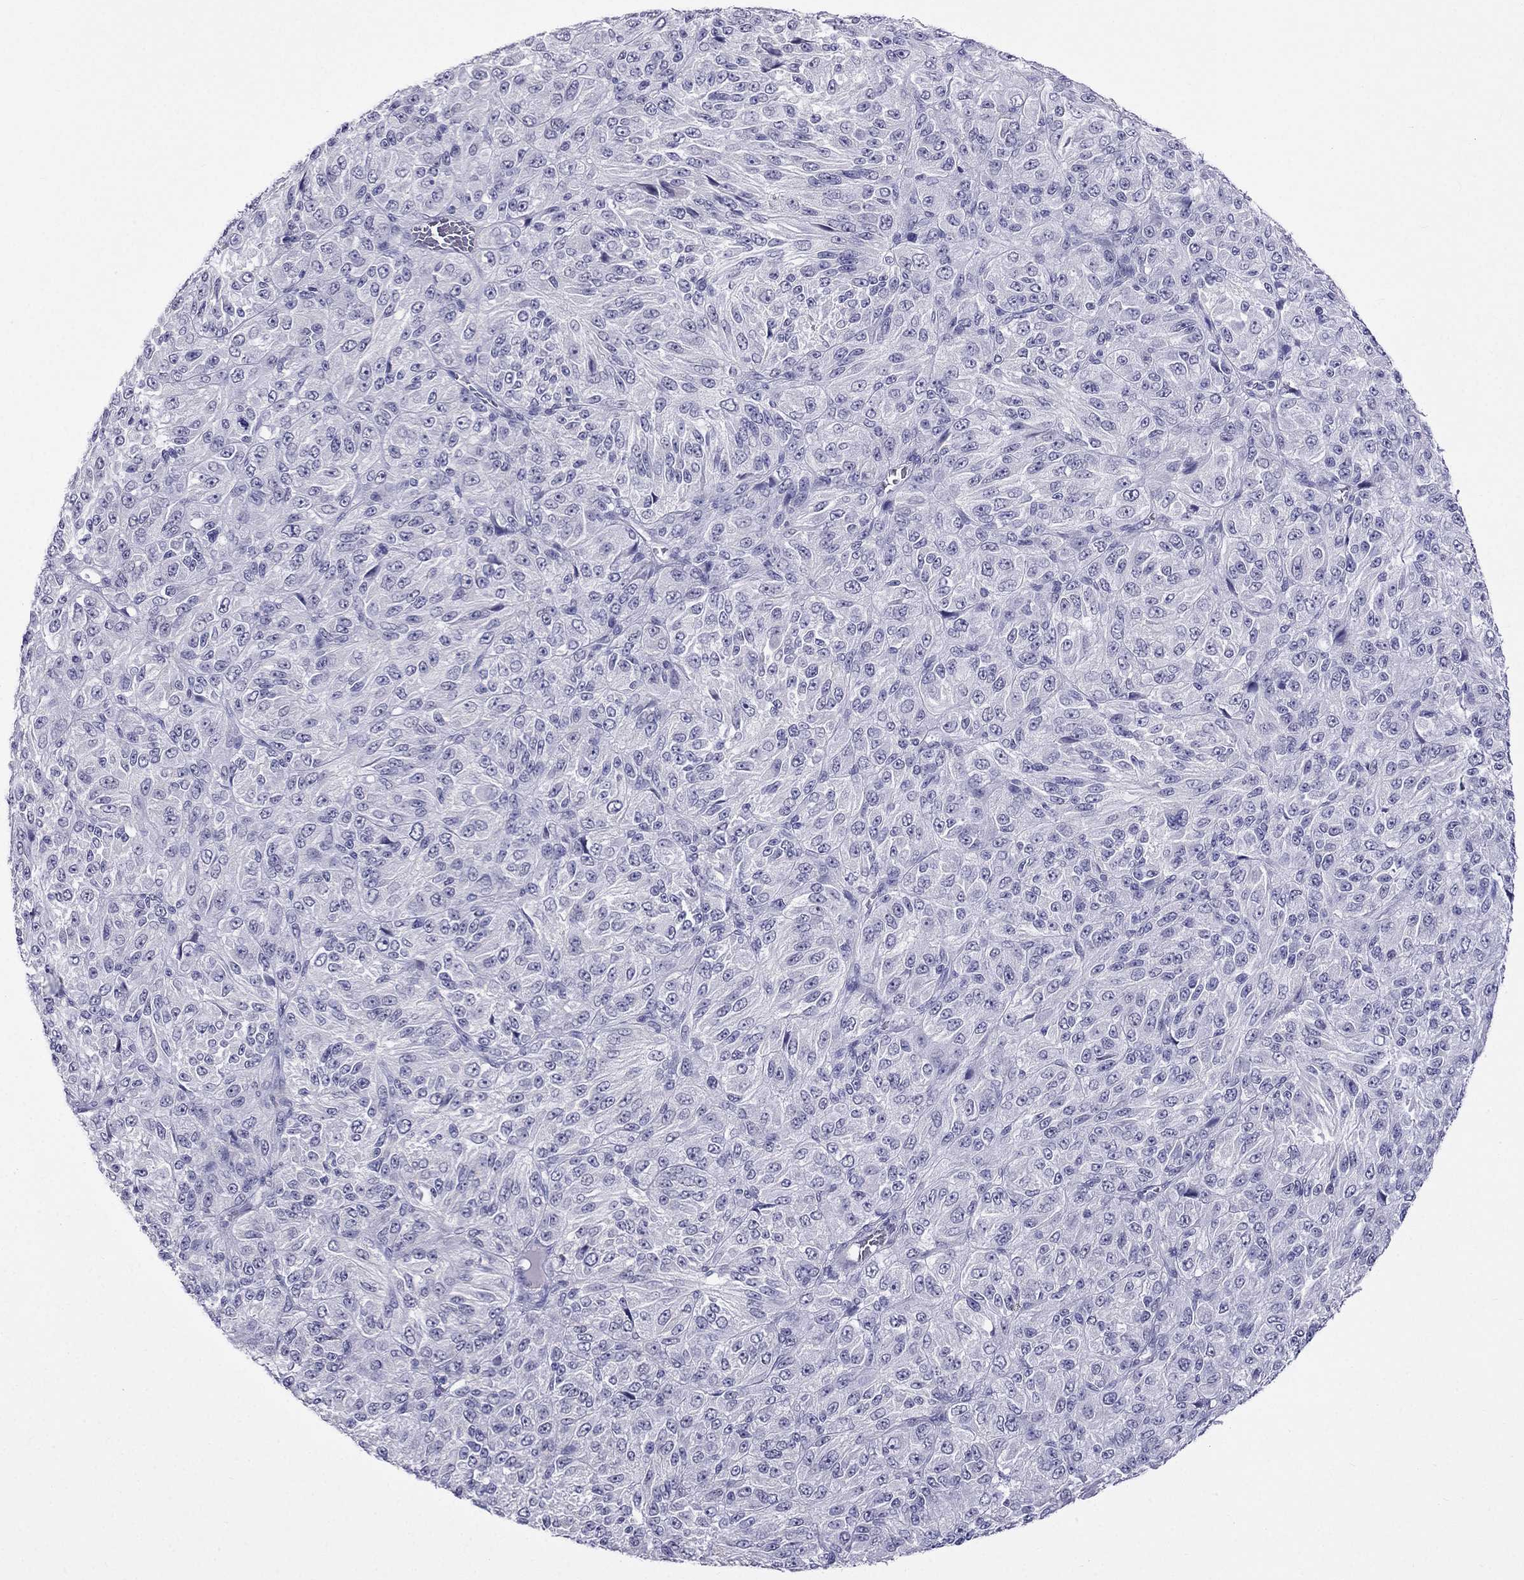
{"staining": {"intensity": "negative", "quantity": "none", "location": "none"}, "tissue": "melanoma", "cell_type": "Tumor cells", "image_type": "cancer", "snomed": [{"axis": "morphology", "description": "Malignant melanoma, Metastatic site"}, {"axis": "topography", "description": "Brain"}], "caption": "Immunohistochemistry histopathology image of neoplastic tissue: melanoma stained with DAB displays no significant protein staining in tumor cells. (Brightfield microscopy of DAB (3,3'-diaminobenzidine) IHC at high magnification).", "gene": "MGP", "patient": {"sex": "female", "age": 56}}